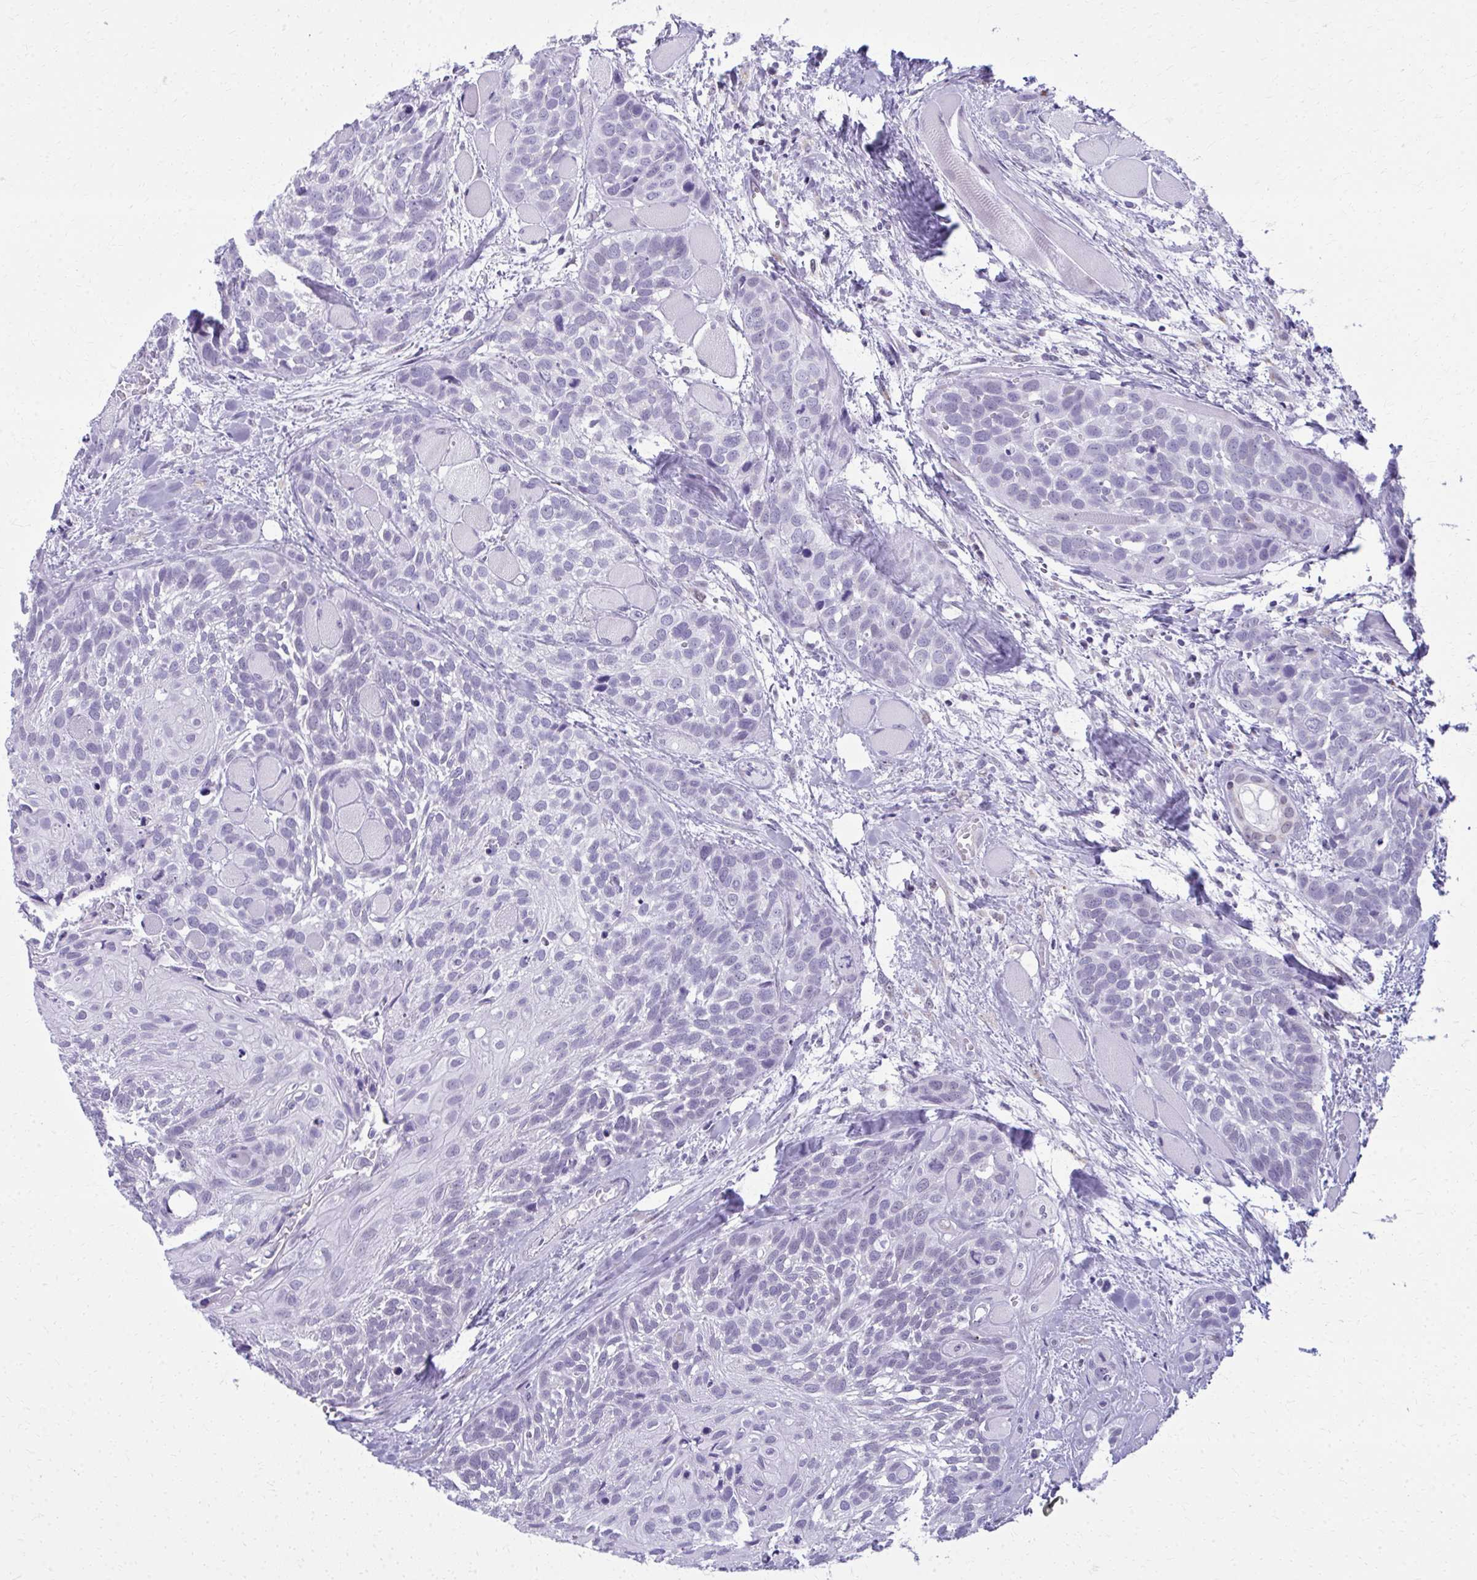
{"staining": {"intensity": "negative", "quantity": "none", "location": "none"}, "tissue": "head and neck cancer", "cell_type": "Tumor cells", "image_type": "cancer", "snomed": [{"axis": "morphology", "description": "Squamous cell carcinoma, NOS"}, {"axis": "topography", "description": "Head-Neck"}], "caption": "Immunohistochemical staining of squamous cell carcinoma (head and neck) shows no significant staining in tumor cells.", "gene": "SCLY", "patient": {"sex": "female", "age": 50}}